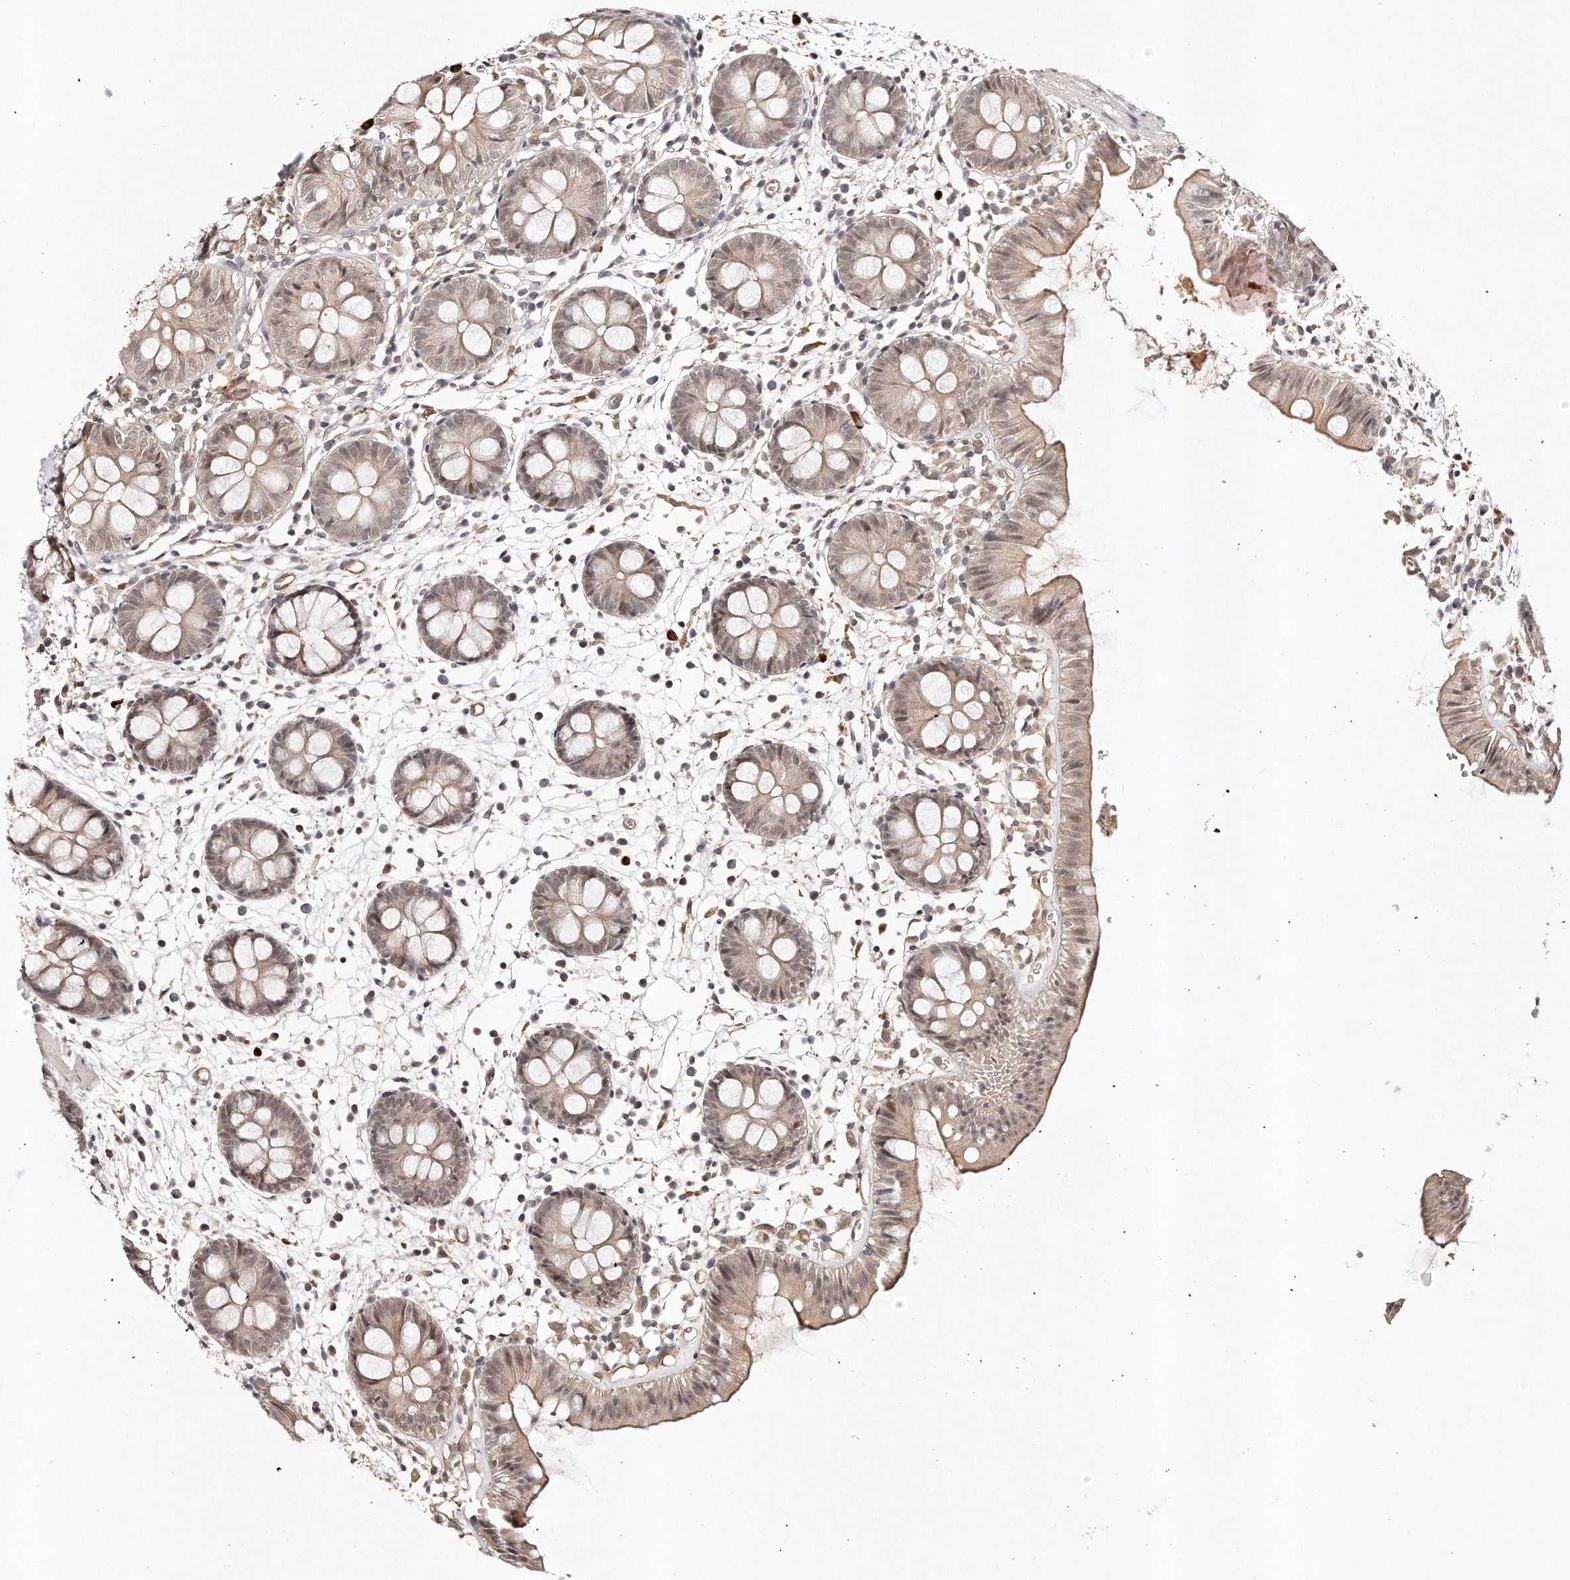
{"staining": {"intensity": "strong", "quantity": ">75%", "location": "cytoplasmic/membranous,nuclear"}, "tissue": "colon", "cell_type": "Endothelial cells", "image_type": "normal", "snomed": [{"axis": "morphology", "description": "Normal tissue, NOS"}, {"axis": "topography", "description": "Colon"}], "caption": "Immunohistochemistry photomicrograph of normal colon stained for a protein (brown), which demonstrates high levels of strong cytoplasmic/membranous,nuclear staining in approximately >75% of endothelial cells.", "gene": "SOX4", "patient": {"sex": "male", "age": 56}}